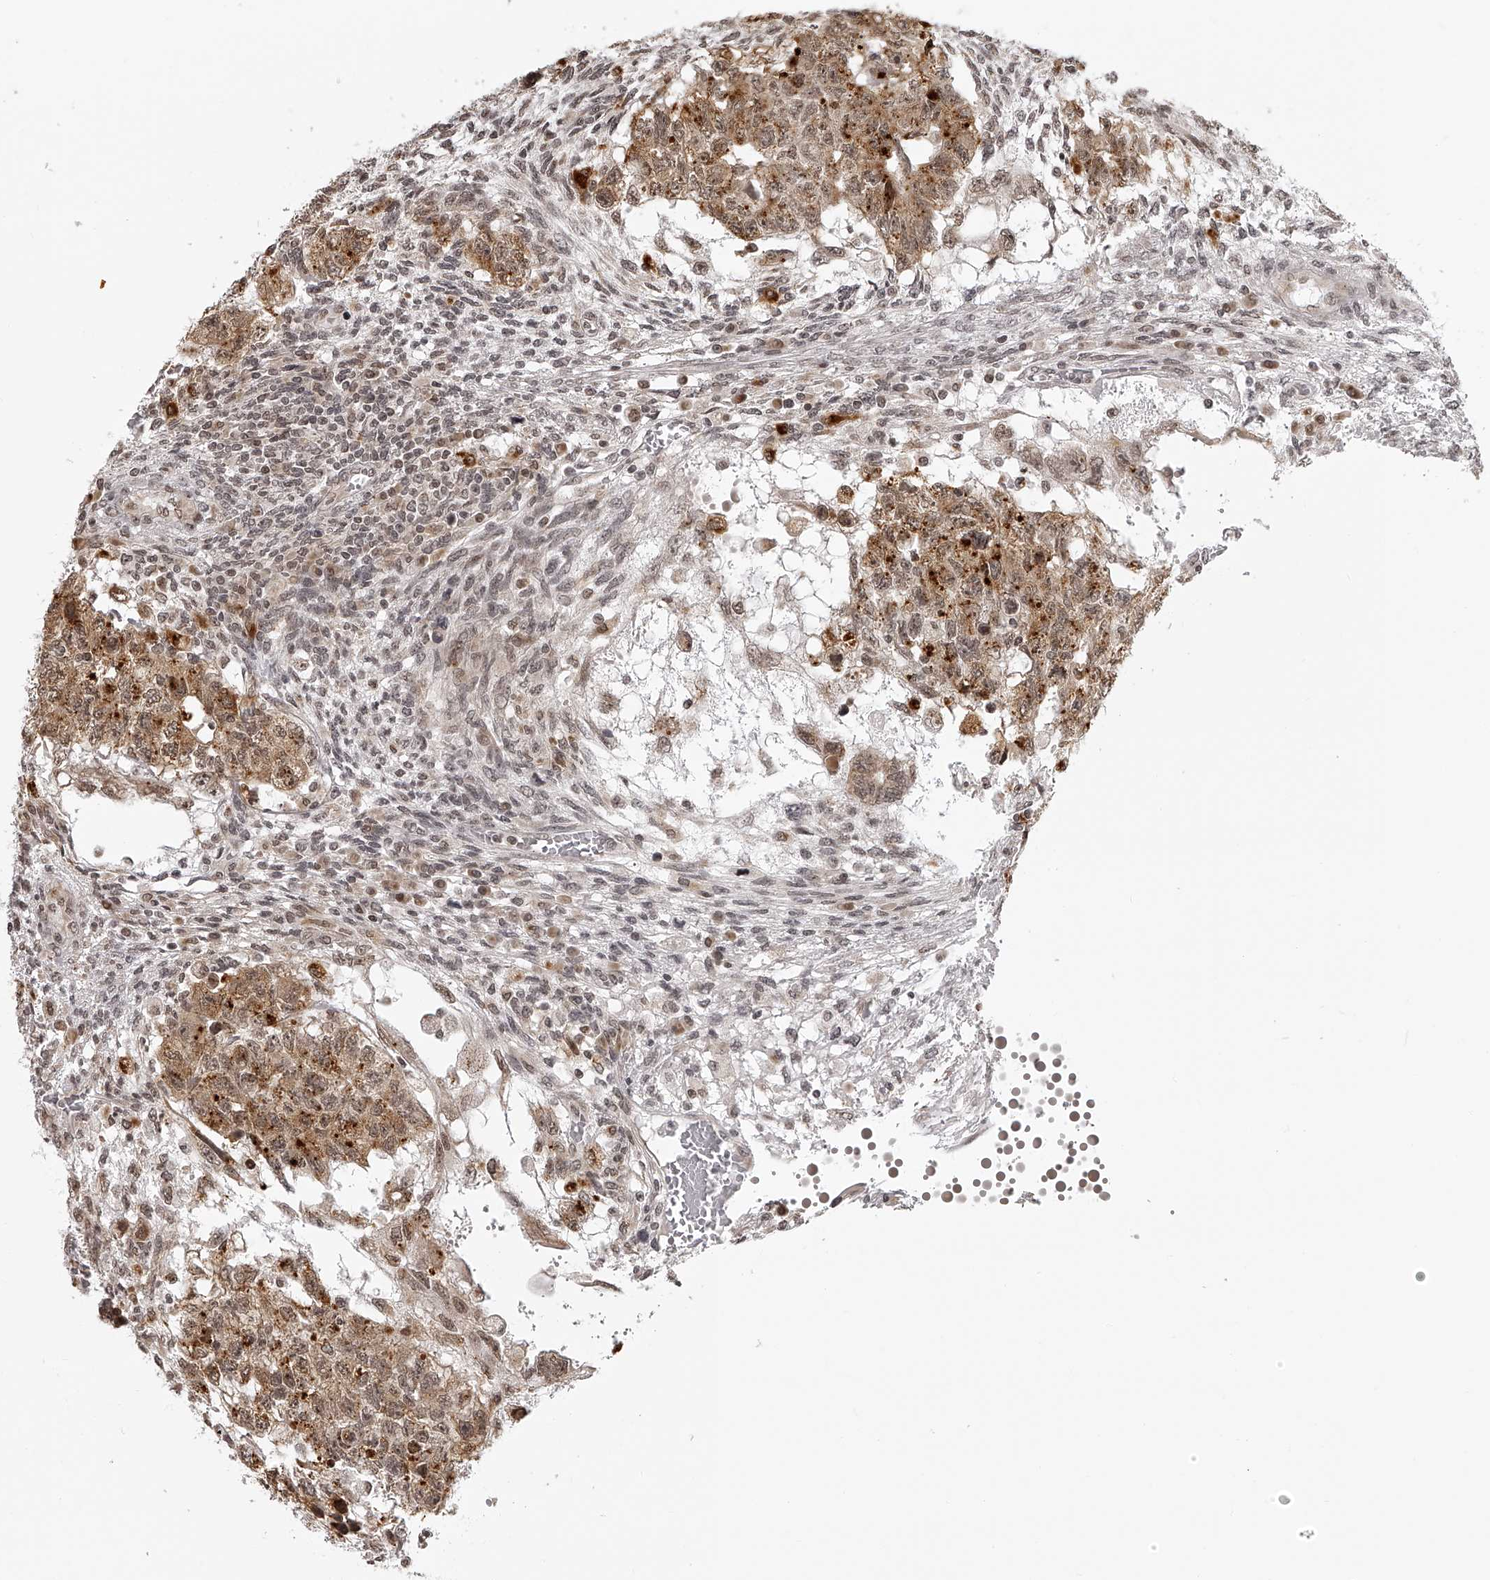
{"staining": {"intensity": "moderate", "quantity": ">75%", "location": "cytoplasmic/membranous,nuclear"}, "tissue": "testis cancer", "cell_type": "Tumor cells", "image_type": "cancer", "snomed": [{"axis": "morphology", "description": "Normal tissue, NOS"}, {"axis": "morphology", "description": "Carcinoma, Embryonal, NOS"}, {"axis": "topography", "description": "Testis"}], "caption": "A medium amount of moderate cytoplasmic/membranous and nuclear expression is identified in about >75% of tumor cells in testis cancer tissue. (IHC, brightfield microscopy, high magnification).", "gene": "ODF2L", "patient": {"sex": "male", "age": 36}}